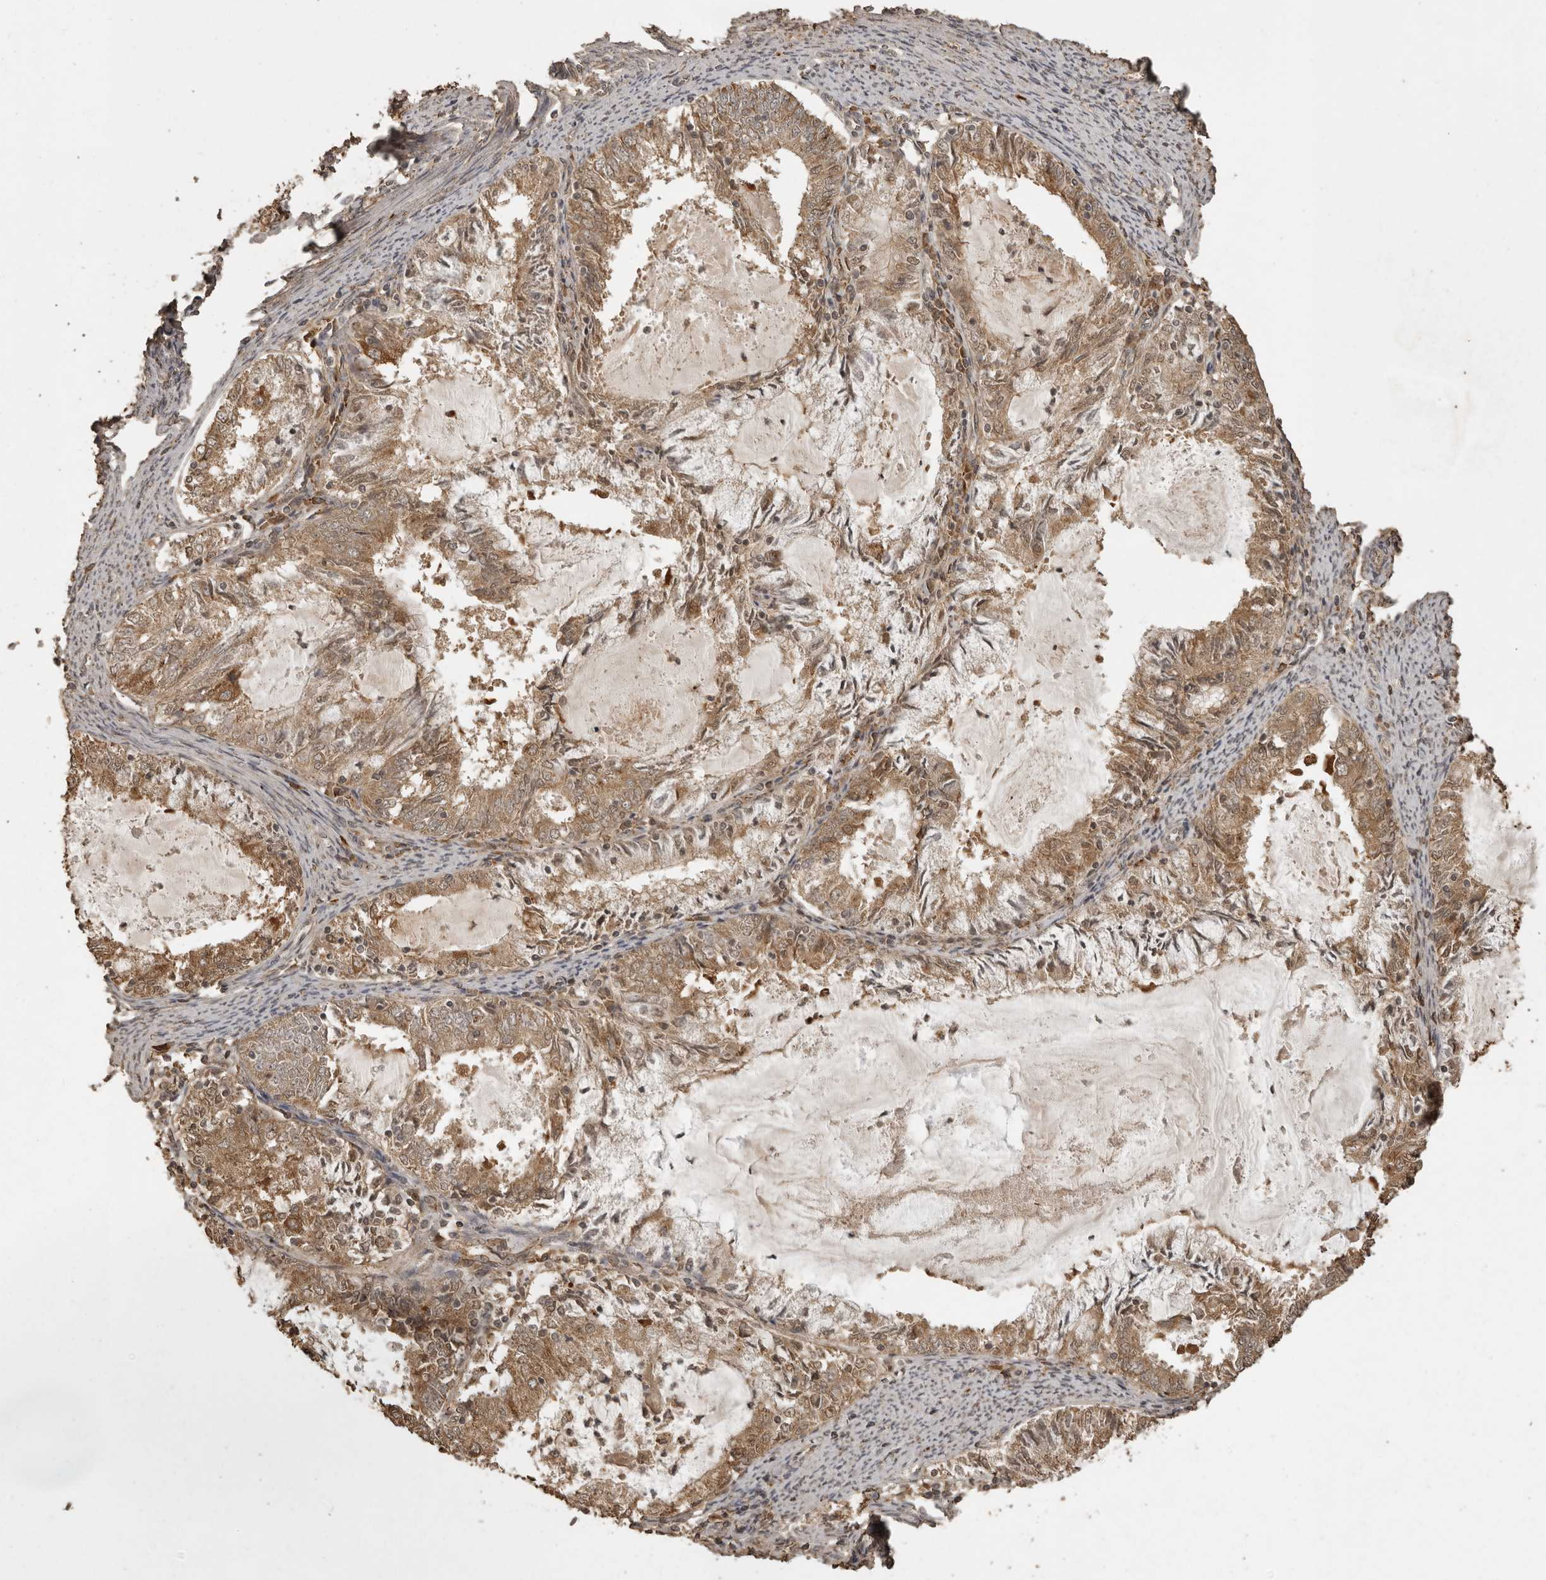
{"staining": {"intensity": "moderate", "quantity": ">75%", "location": "cytoplasmic/membranous"}, "tissue": "endometrial cancer", "cell_type": "Tumor cells", "image_type": "cancer", "snomed": [{"axis": "morphology", "description": "Adenocarcinoma, NOS"}, {"axis": "topography", "description": "Endometrium"}], "caption": "IHC (DAB (3,3'-diaminobenzidine)) staining of human endometrial cancer displays moderate cytoplasmic/membranous protein staining in approximately >75% of tumor cells.", "gene": "CTF1", "patient": {"sex": "female", "age": 57}}